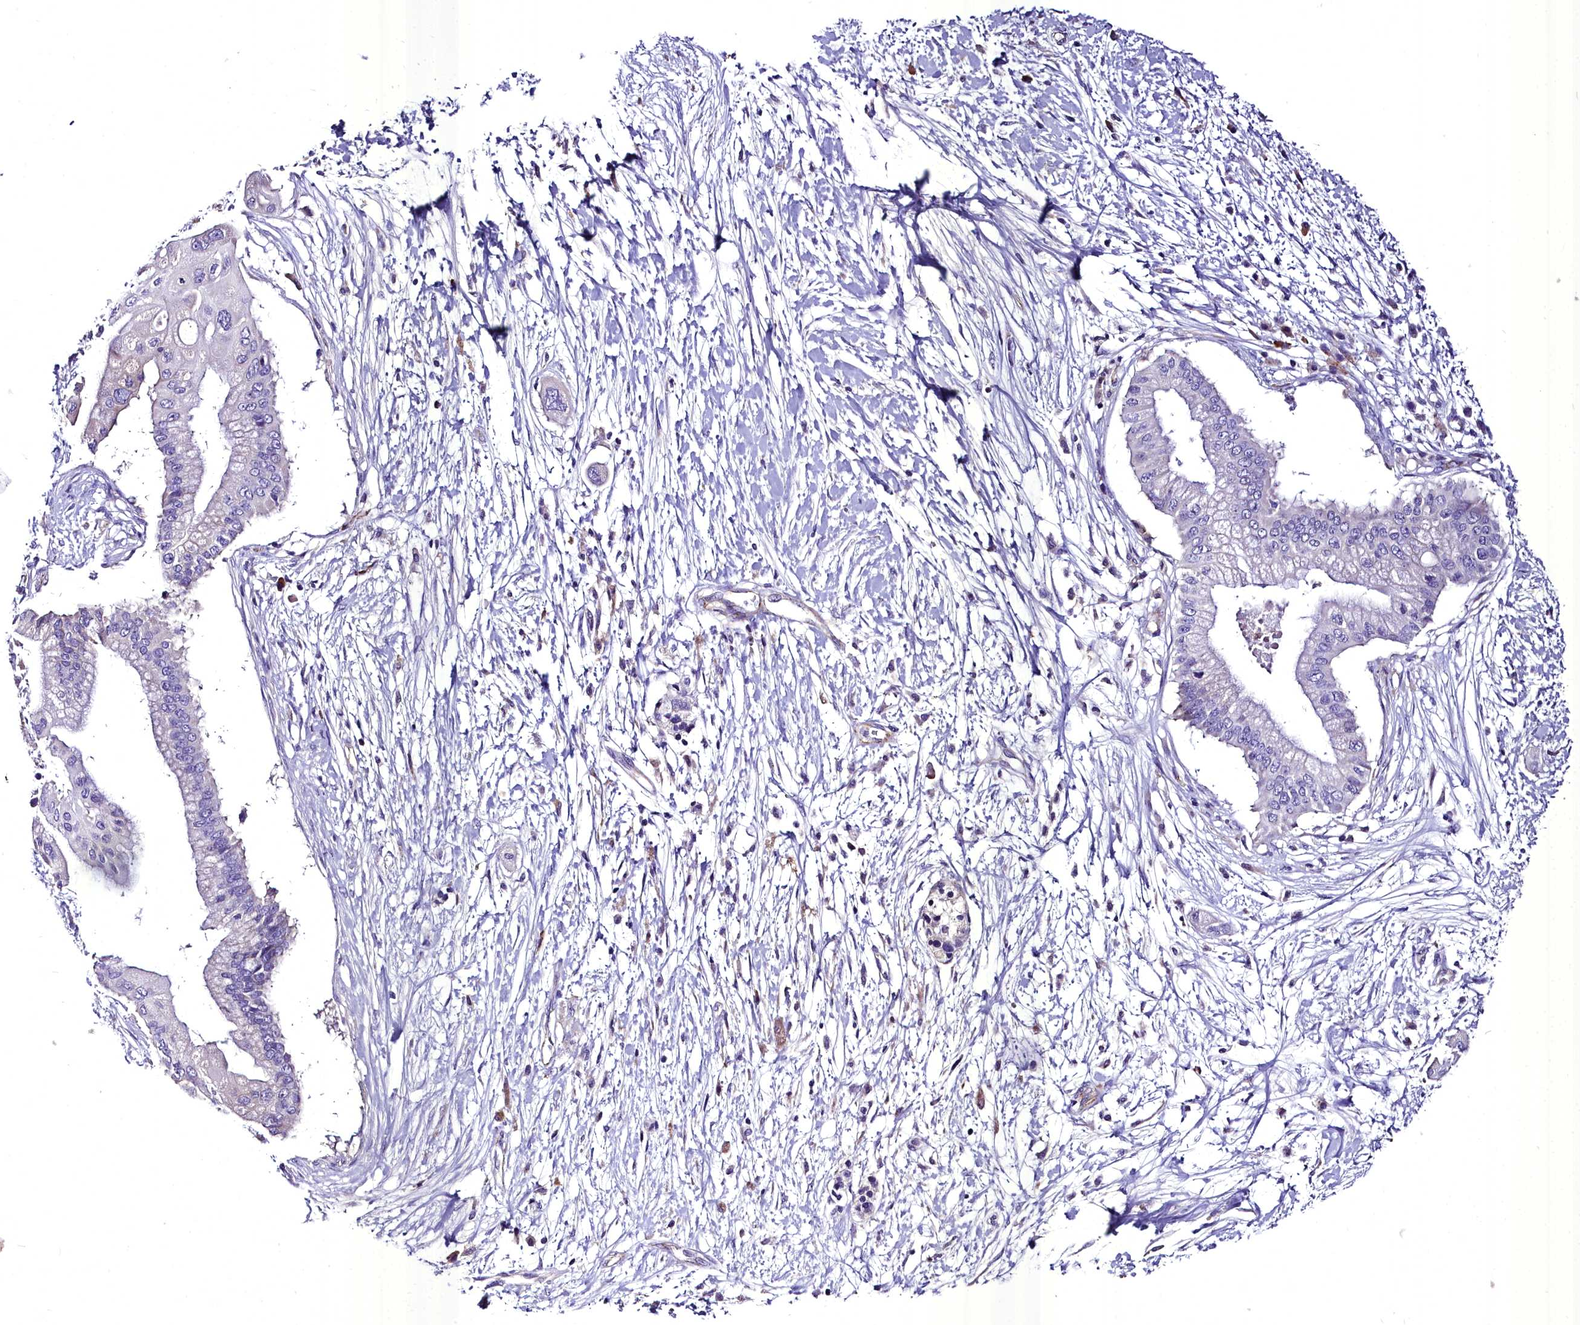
{"staining": {"intensity": "negative", "quantity": "none", "location": "none"}, "tissue": "pancreatic cancer", "cell_type": "Tumor cells", "image_type": "cancer", "snomed": [{"axis": "morphology", "description": "Adenocarcinoma, NOS"}, {"axis": "topography", "description": "Pancreas"}], "caption": "IHC histopathology image of human pancreatic cancer stained for a protein (brown), which exhibits no staining in tumor cells. (DAB immunohistochemistry (IHC) with hematoxylin counter stain).", "gene": "MS4A18", "patient": {"sex": "male", "age": 68}}